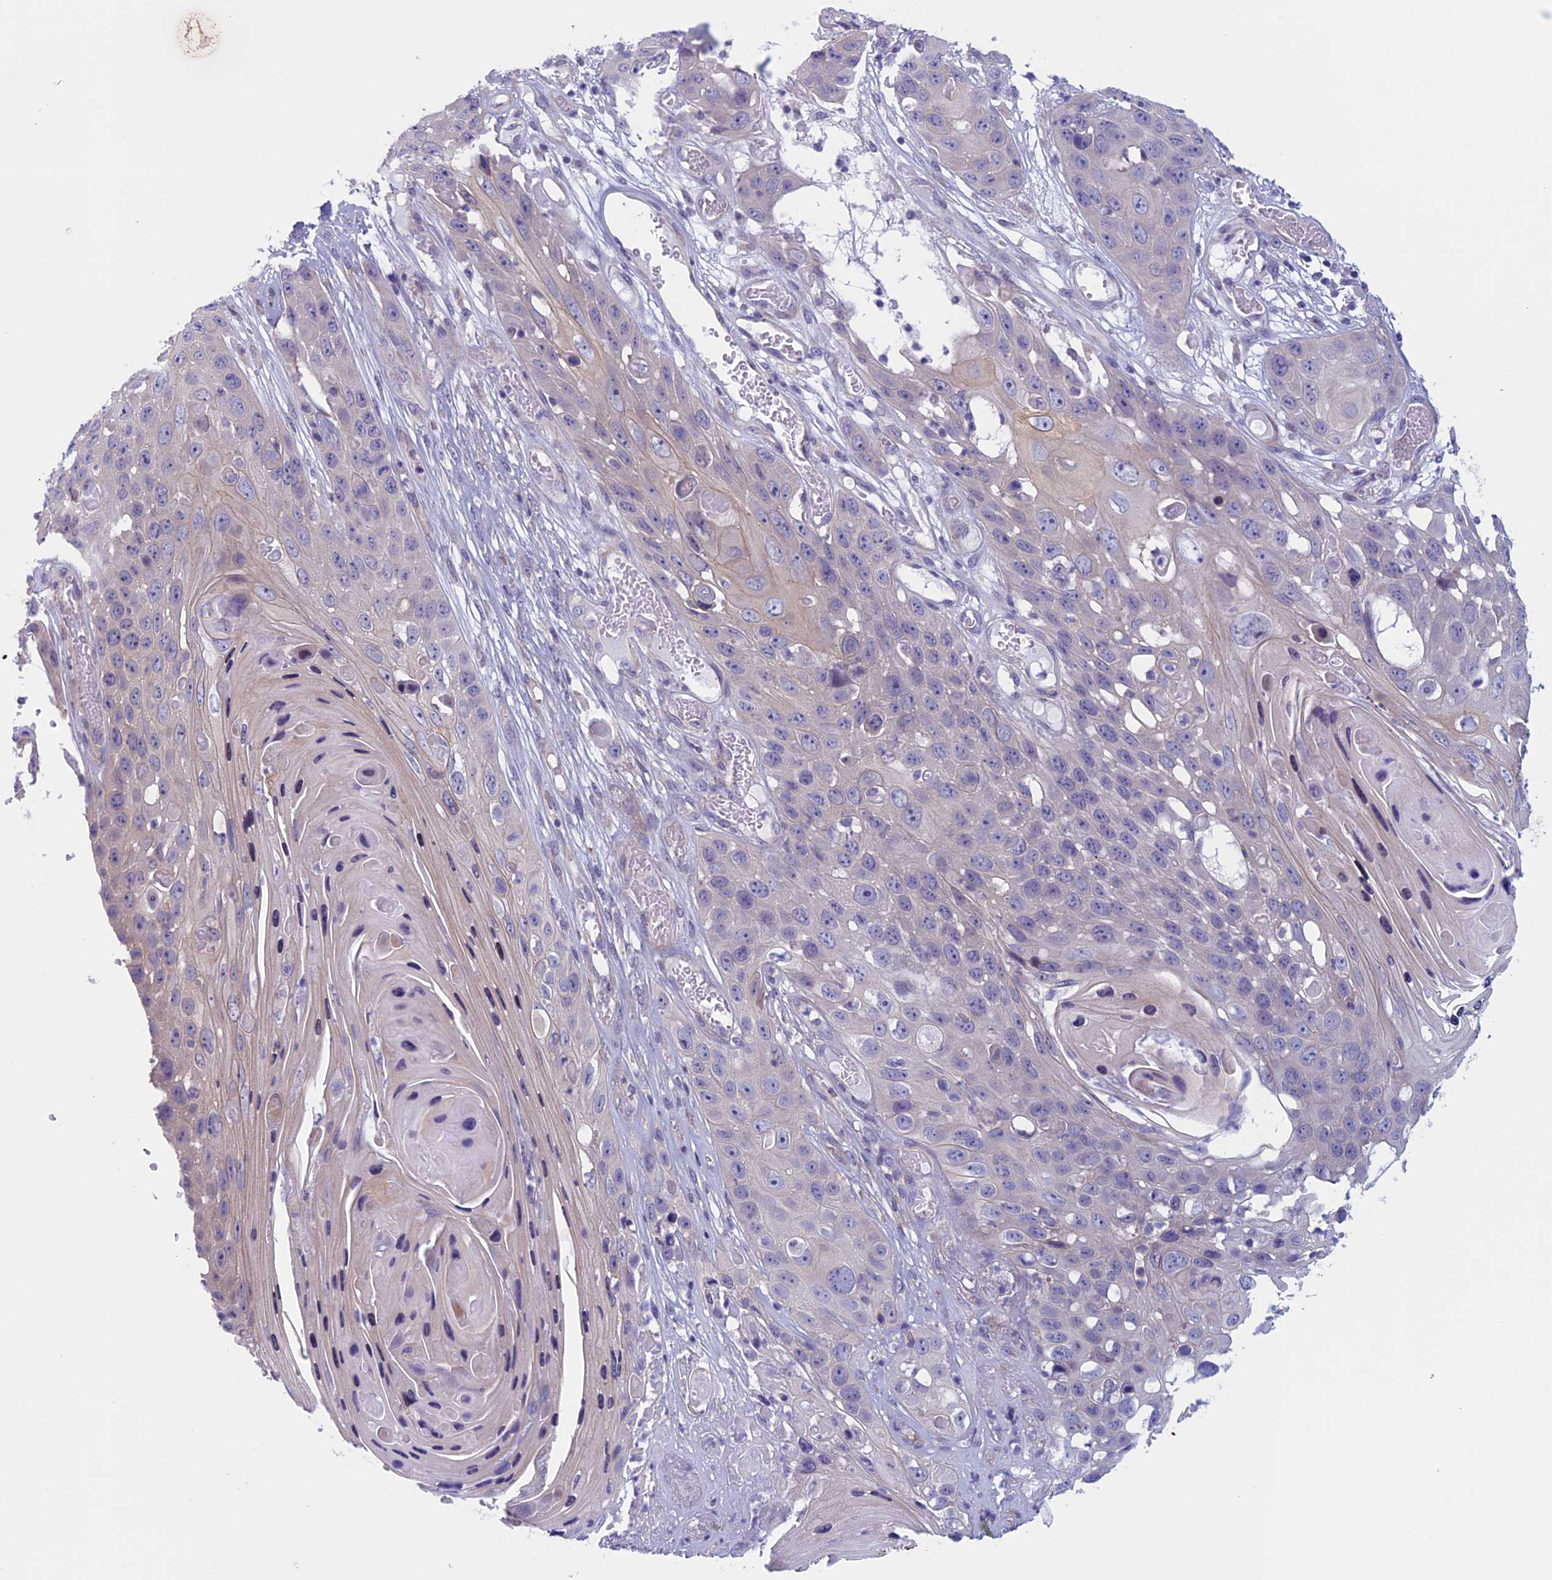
{"staining": {"intensity": "negative", "quantity": "none", "location": "none"}, "tissue": "skin cancer", "cell_type": "Tumor cells", "image_type": "cancer", "snomed": [{"axis": "morphology", "description": "Squamous cell carcinoma, NOS"}, {"axis": "topography", "description": "Skin"}], "caption": "DAB immunohistochemical staining of skin squamous cell carcinoma shows no significant positivity in tumor cells.", "gene": "CNOT6L", "patient": {"sex": "male", "age": 55}}